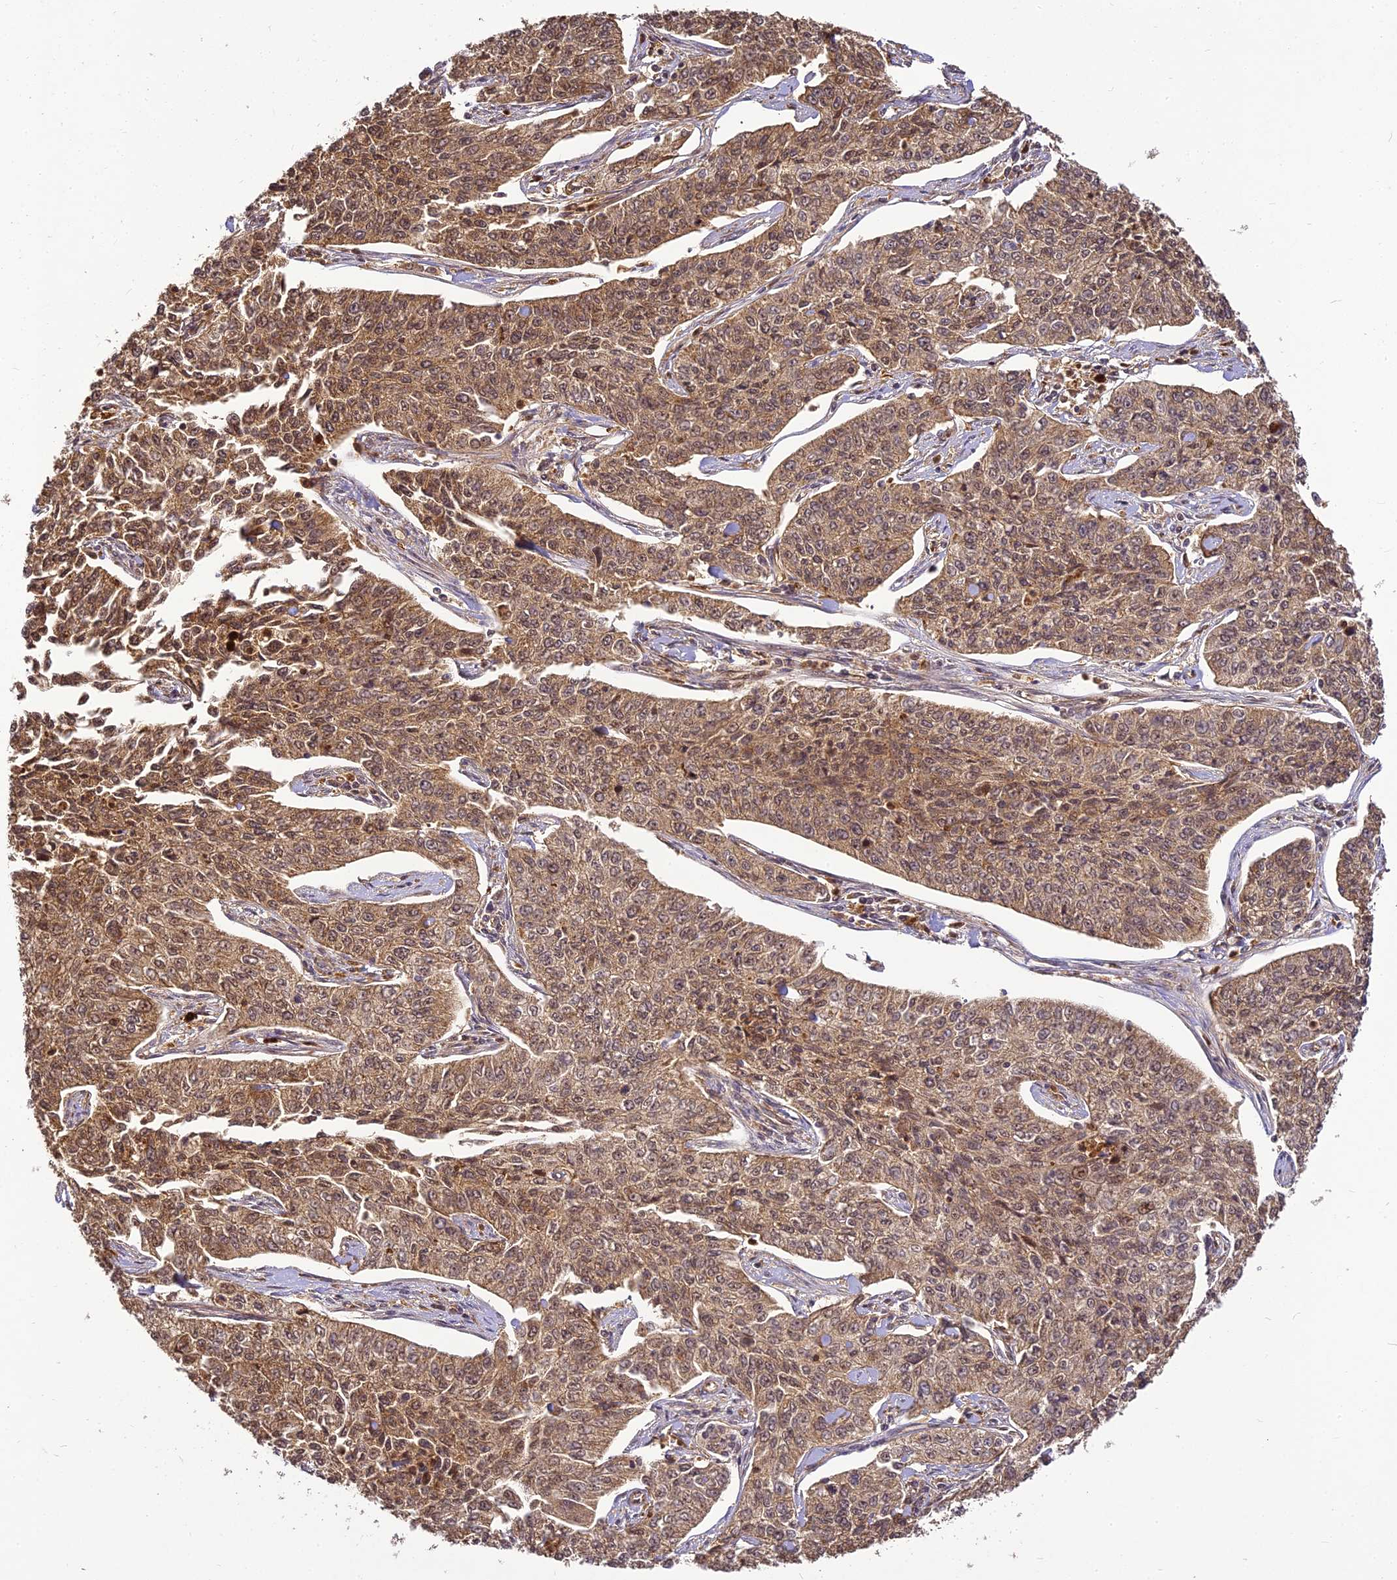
{"staining": {"intensity": "moderate", "quantity": ">75%", "location": "cytoplasmic/membranous"}, "tissue": "cervical cancer", "cell_type": "Tumor cells", "image_type": "cancer", "snomed": [{"axis": "morphology", "description": "Squamous cell carcinoma, NOS"}, {"axis": "topography", "description": "Cervix"}], "caption": "Immunohistochemical staining of cervical cancer exhibits medium levels of moderate cytoplasmic/membranous protein staining in approximately >75% of tumor cells.", "gene": "BCDIN3D", "patient": {"sex": "female", "age": 35}}